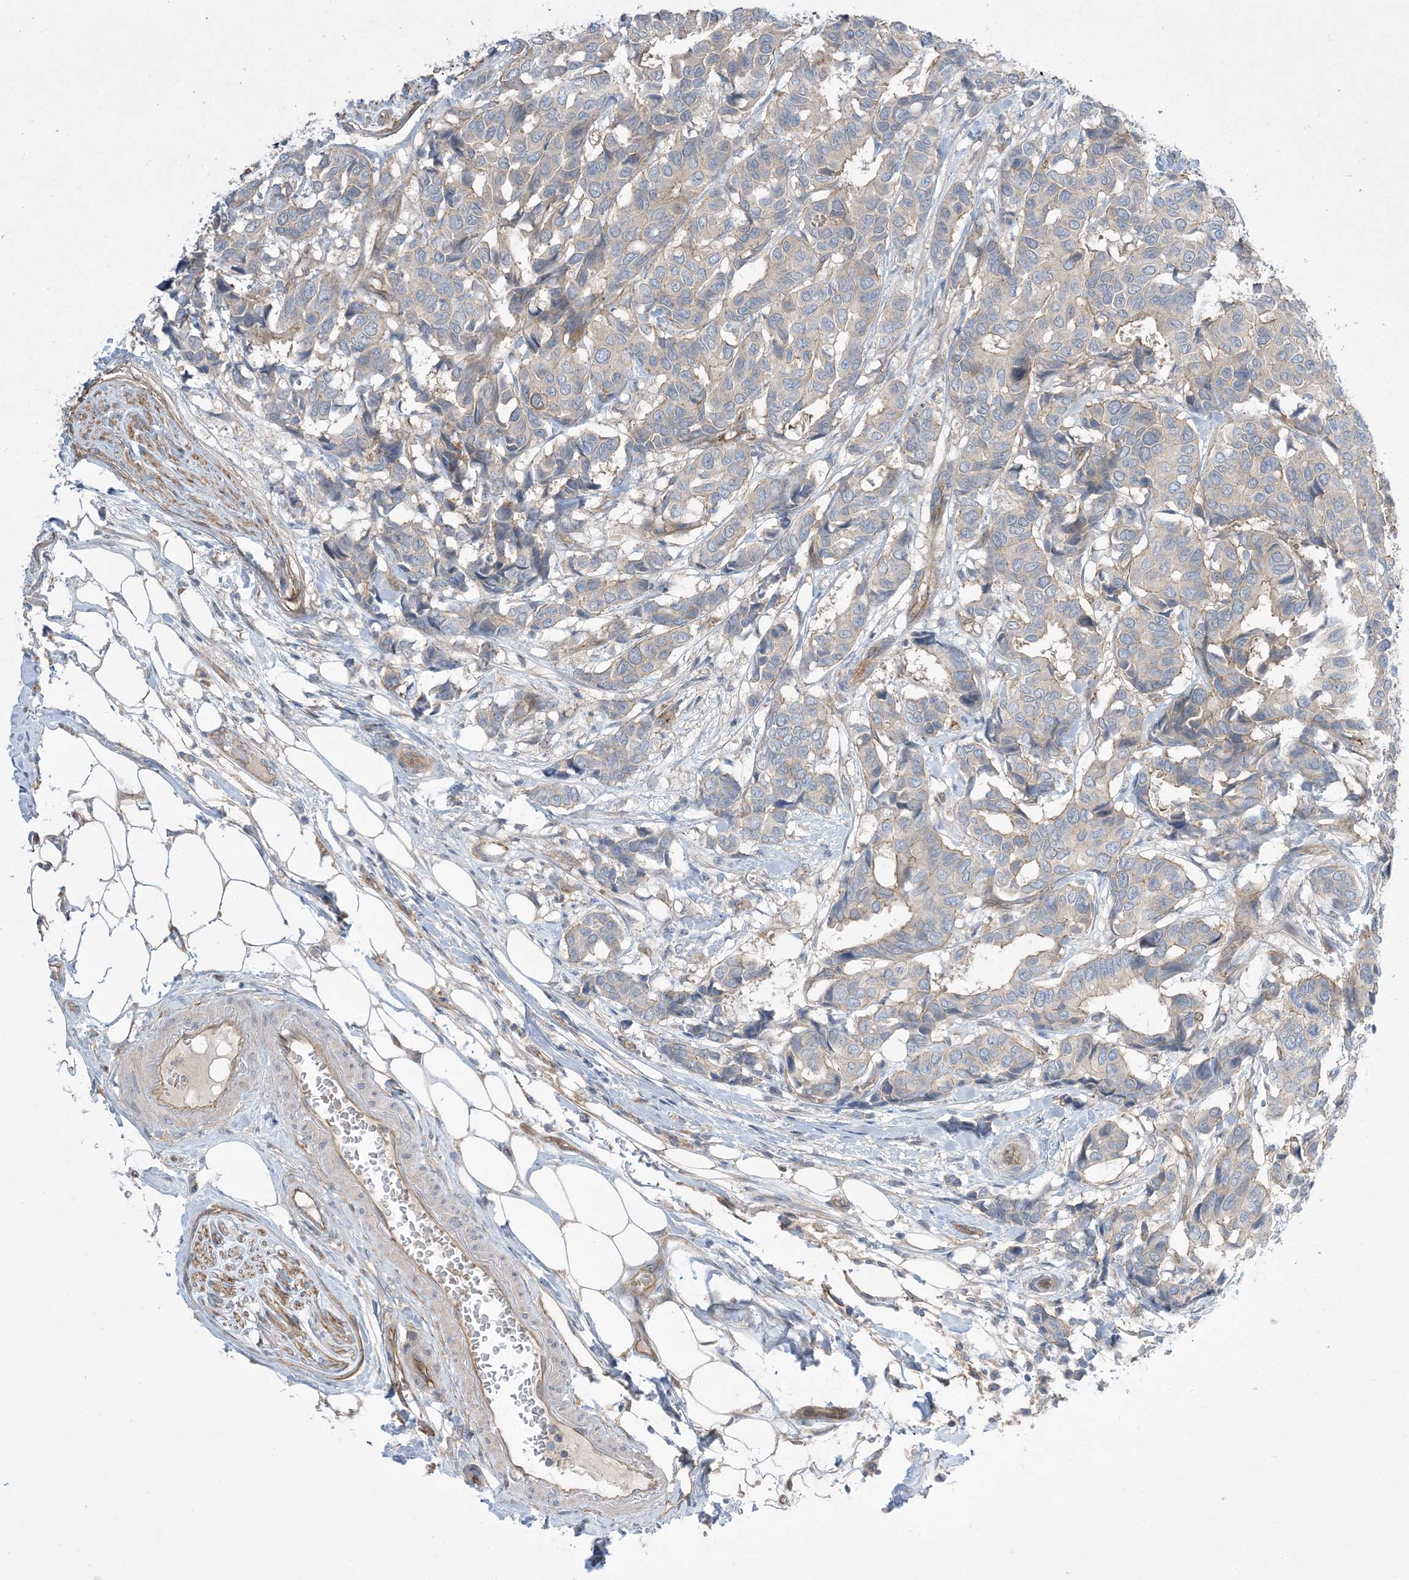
{"staining": {"intensity": "moderate", "quantity": "<25%", "location": "cytoplasmic/membranous"}, "tissue": "breast cancer", "cell_type": "Tumor cells", "image_type": "cancer", "snomed": [{"axis": "morphology", "description": "Duct carcinoma"}, {"axis": "topography", "description": "Breast"}], "caption": "Breast cancer (infiltrating ductal carcinoma) tissue displays moderate cytoplasmic/membranous positivity in approximately <25% of tumor cells, visualized by immunohistochemistry. (brown staining indicates protein expression, while blue staining denotes nuclei).", "gene": "AOC1", "patient": {"sex": "female", "age": 87}}